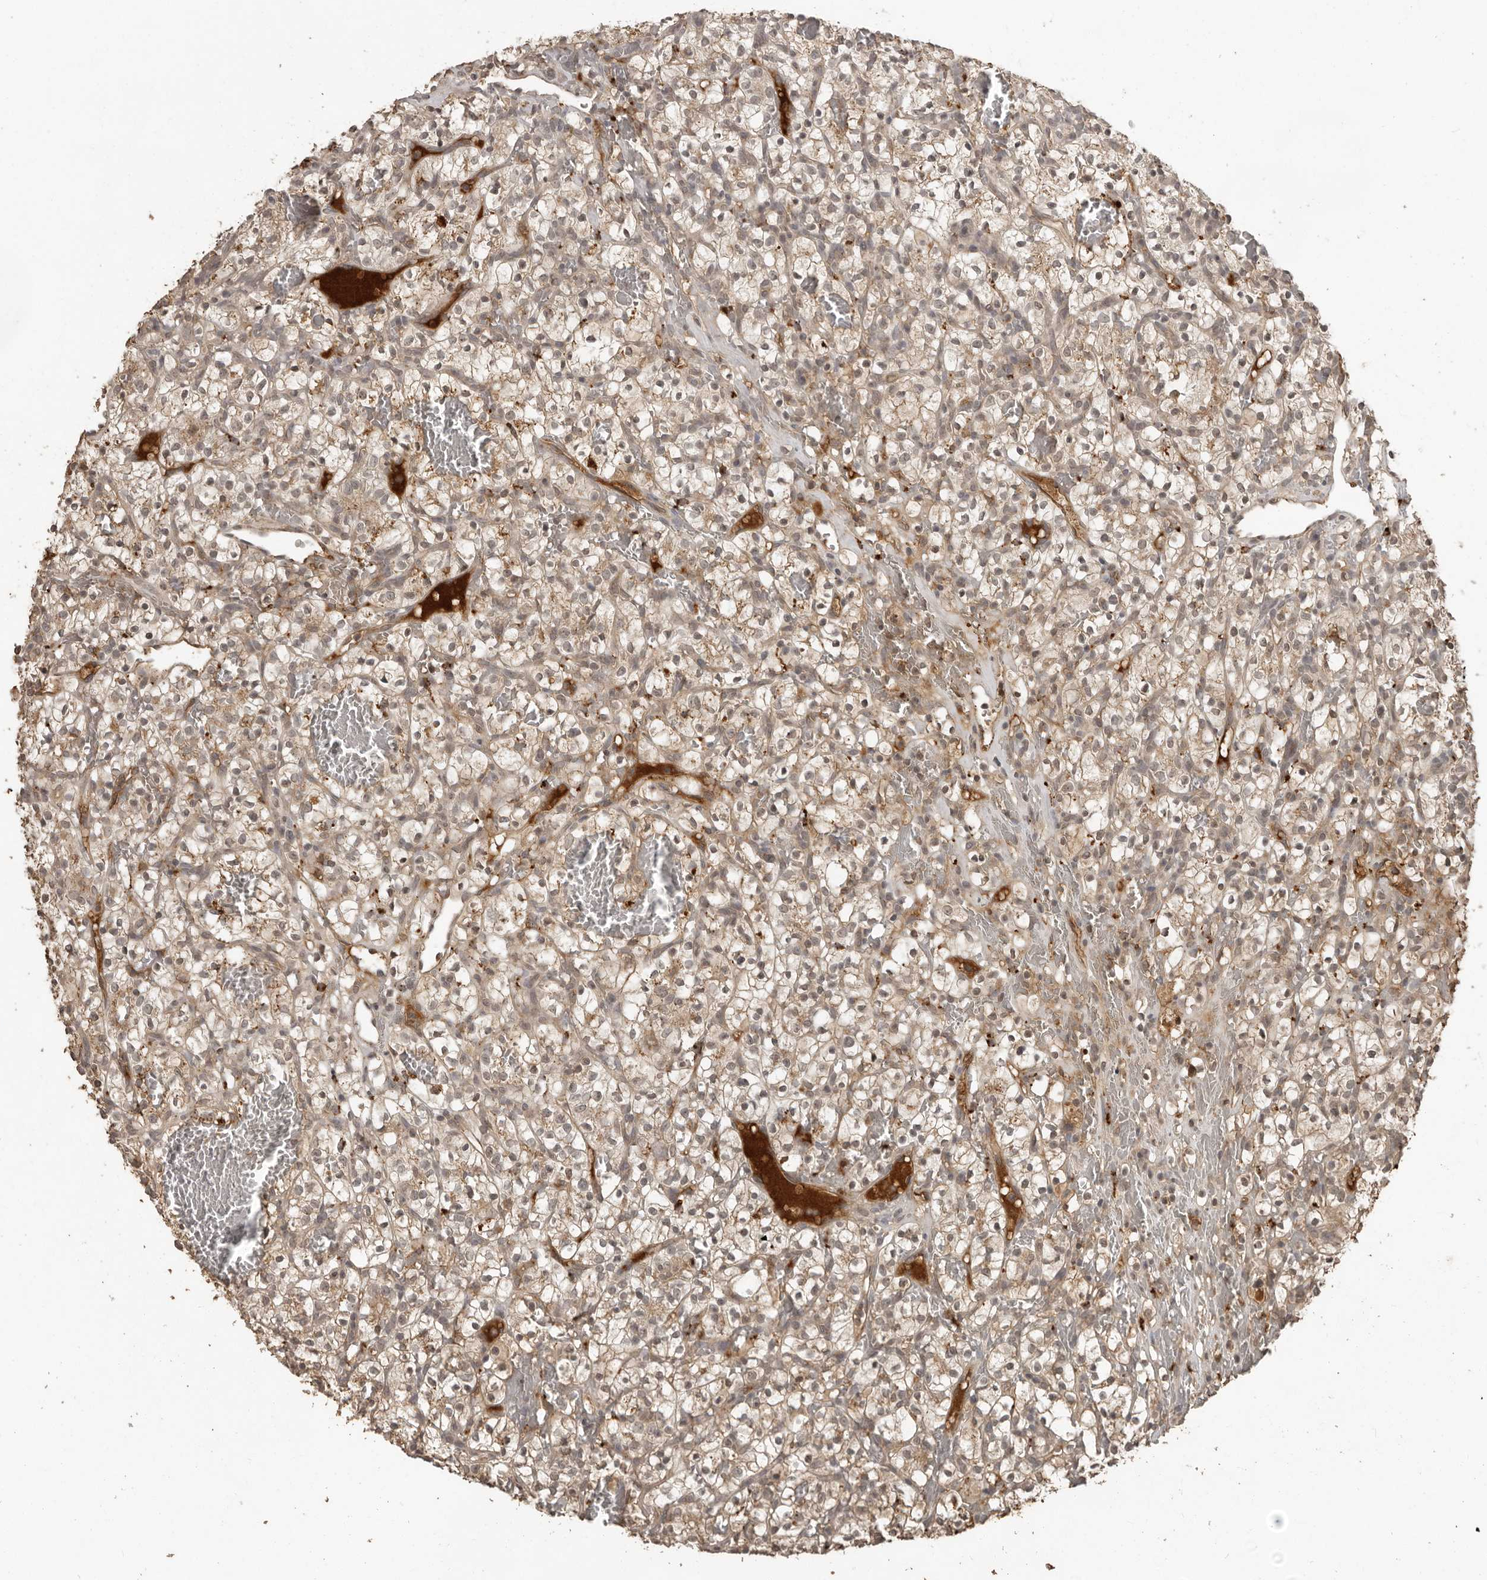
{"staining": {"intensity": "moderate", "quantity": ">75%", "location": "cytoplasmic/membranous"}, "tissue": "renal cancer", "cell_type": "Tumor cells", "image_type": "cancer", "snomed": [{"axis": "morphology", "description": "Adenocarcinoma, NOS"}, {"axis": "topography", "description": "Kidney"}], "caption": "Immunohistochemical staining of human renal cancer demonstrates medium levels of moderate cytoplasmic/membranous expression in approximately >75% of tumor cells.", "gene": "CTF1", "patient": {"sex": "female", "age": 57}}